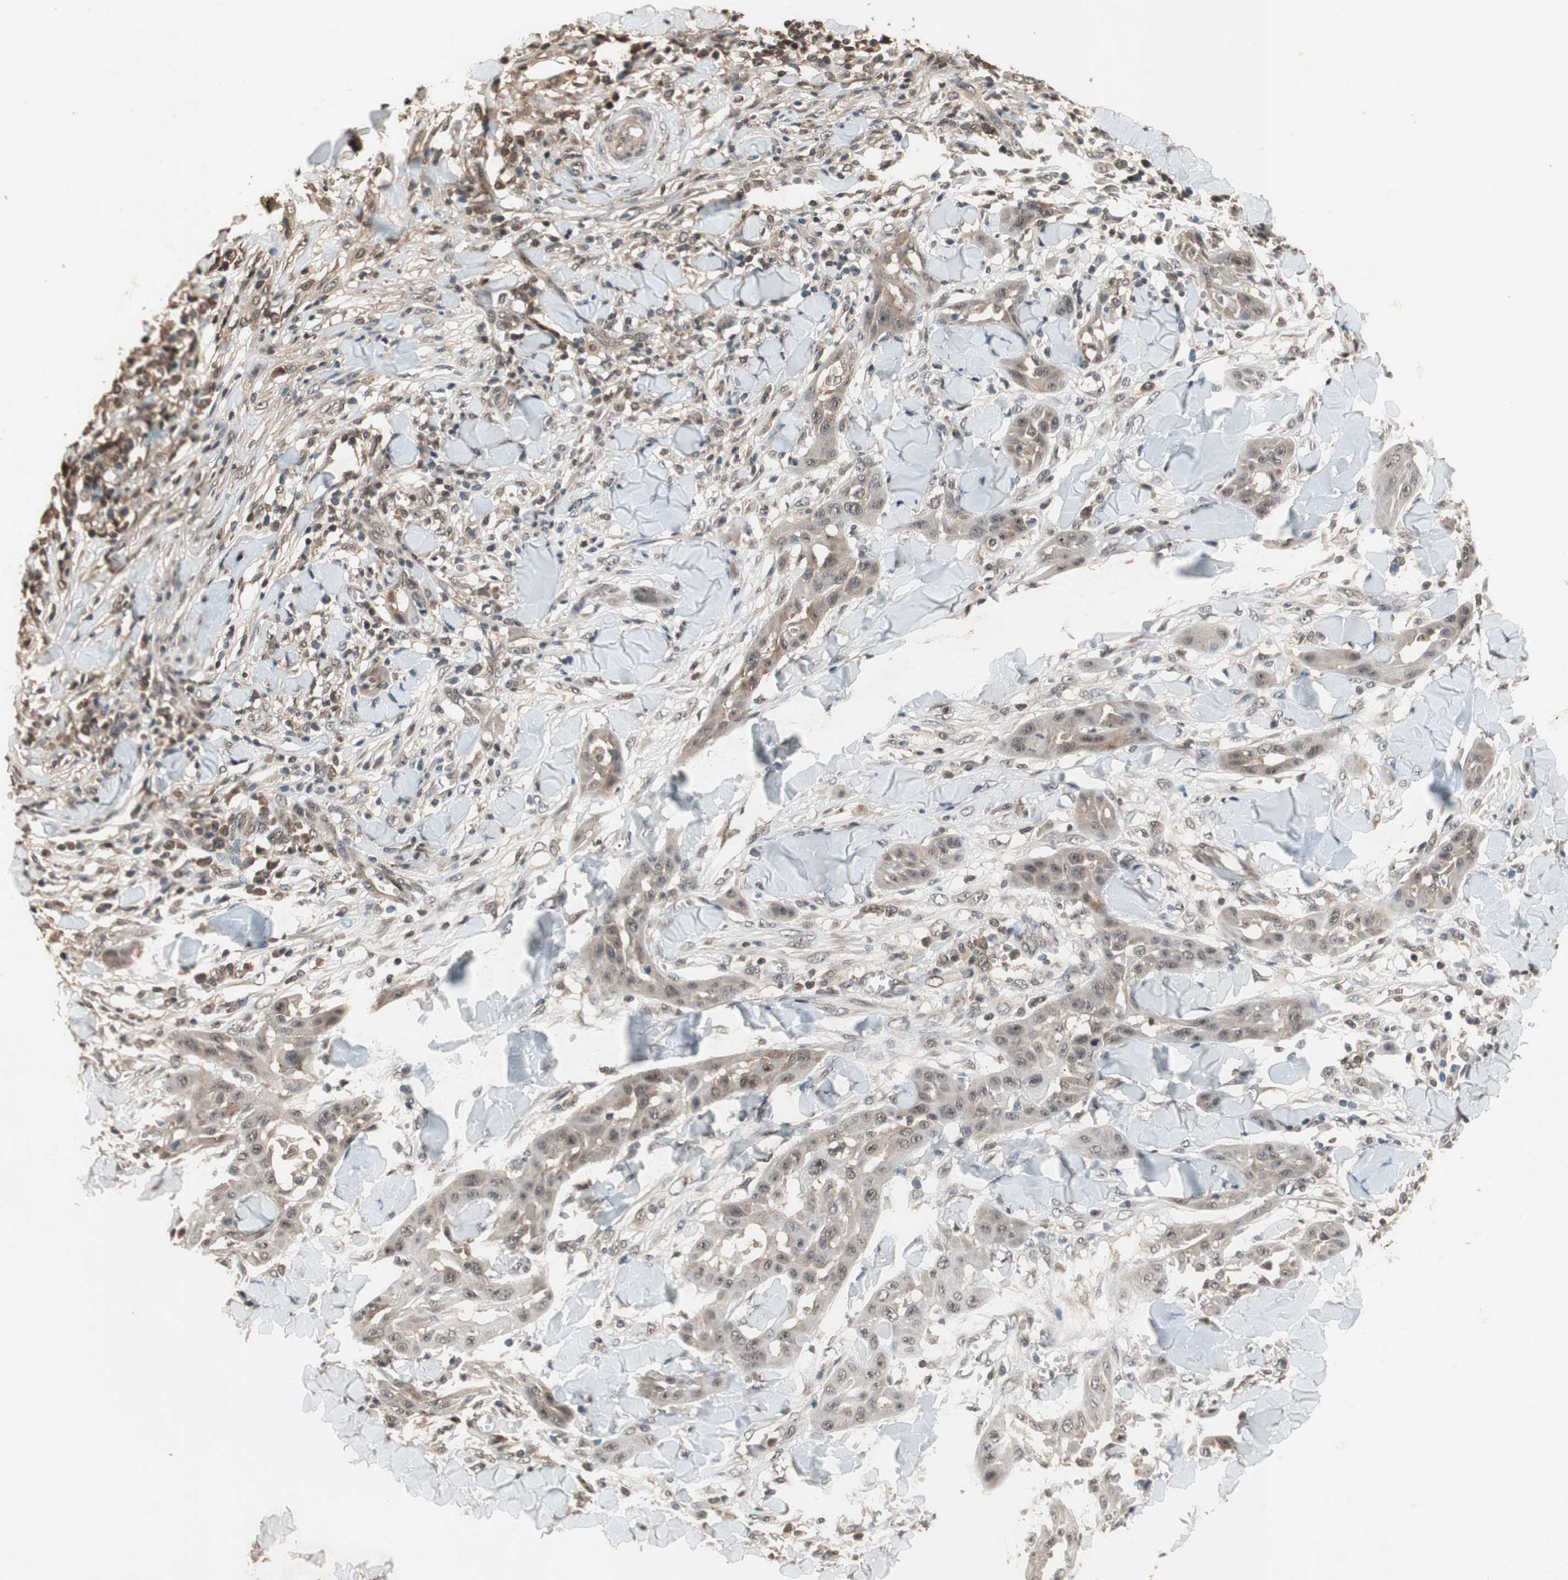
{"staining": {"intensity": "moderate", "quantity": ">75%", "location": "cytoplasmic/membranous,nuclear"}, "tissue": "skin cancer", "cell_type": "Tumor cells", "image_type": "cancer", "snomed": [{"axis": "morphology", "description": "Squamous cell carcinoma, NOS"}, {"axis": "topography", "description": "Skin"}], "caption": "DAB immunohistochemical staining of skin cancer displays moderate cytoplasmic/membranous and nuclear protein expression in about >75% of tumor cells. (IHC, brightfield microscopy, high magnification).", "gene": "GART", "patient": {"sex": "male", "age": 24}}